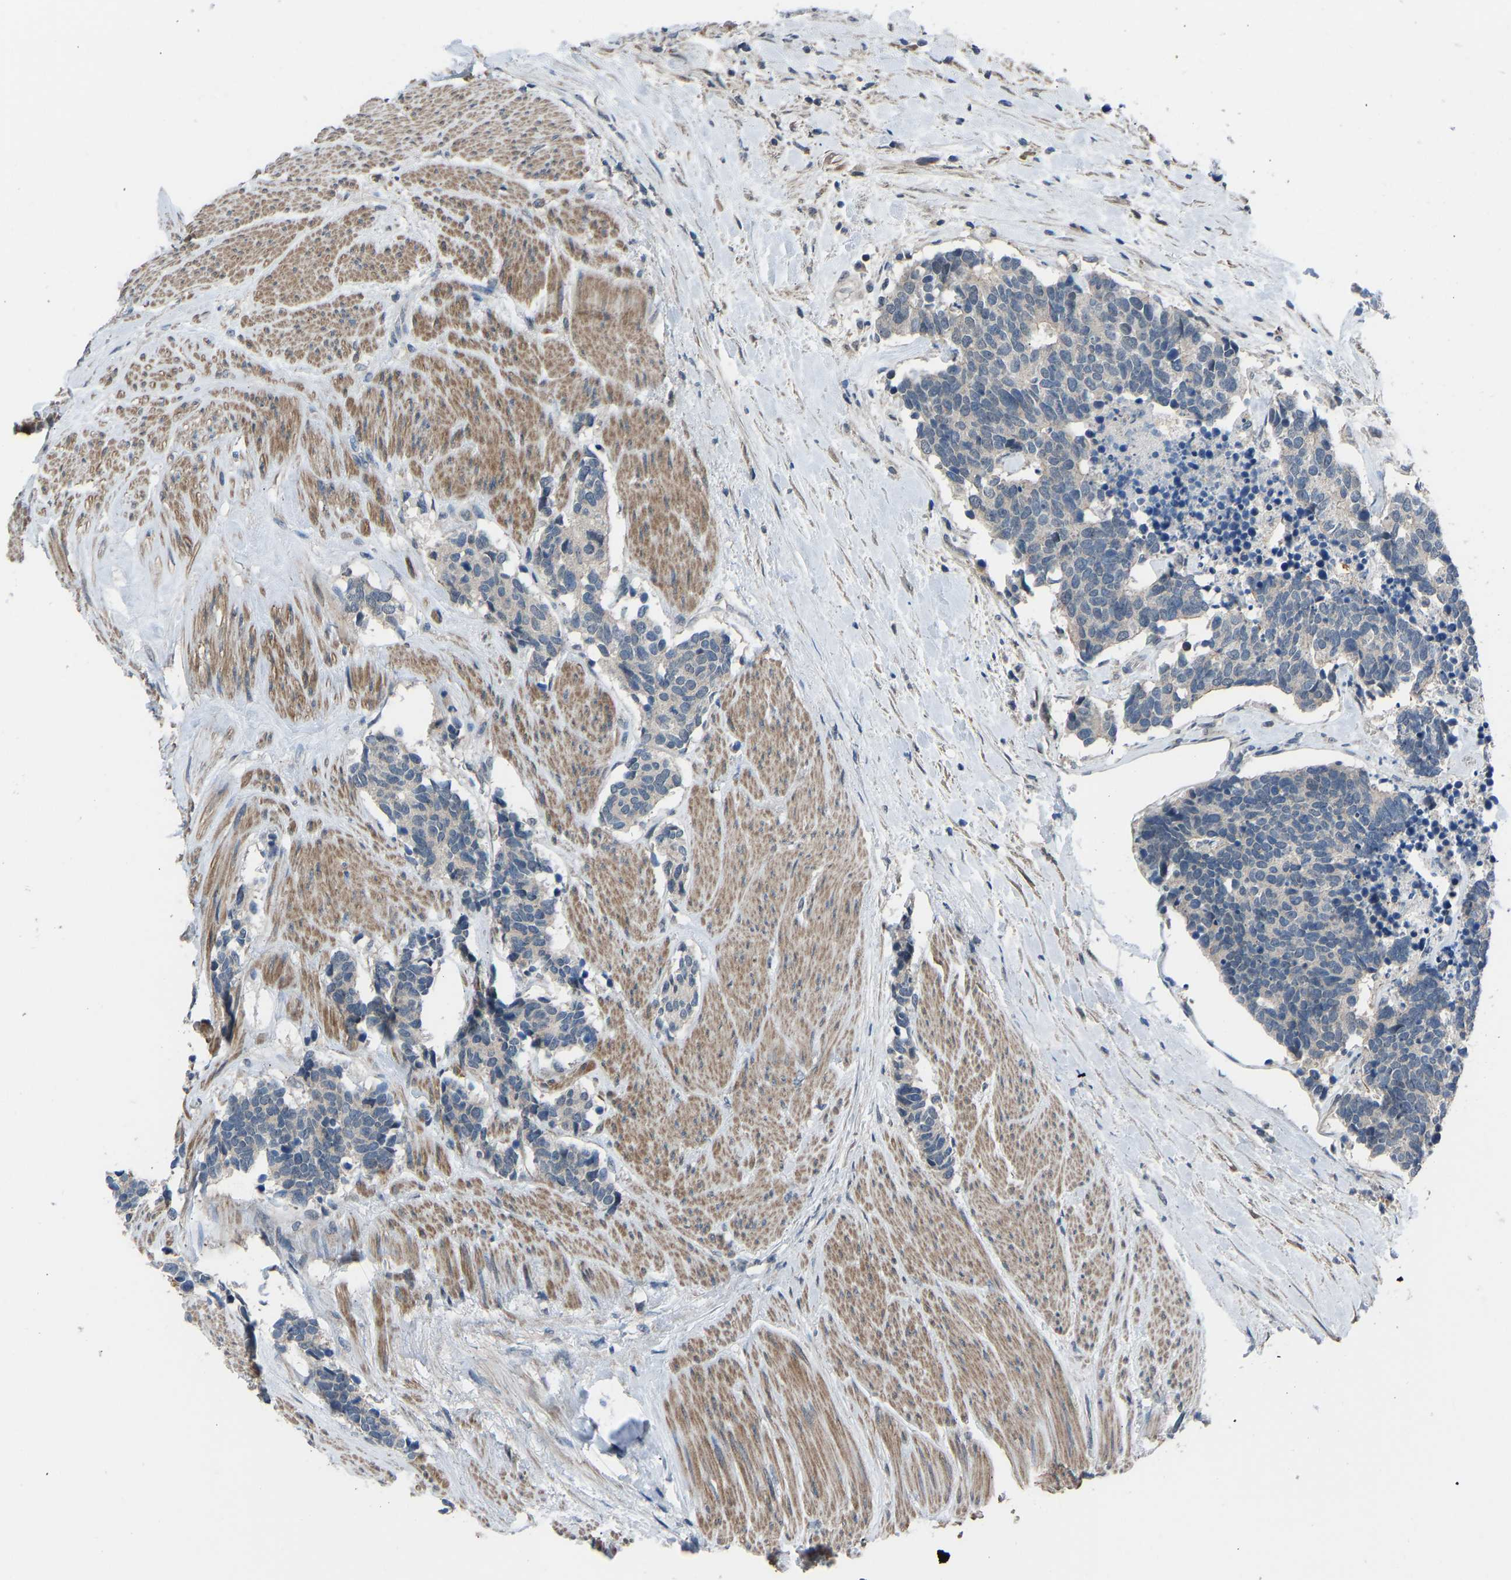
{"staining": {"intensity": "negative", "quantity": "none", "location": "none"}, "tissue": "carcinoid", "cell_type": "Tumor cells", "image_type": "cancer", "snomed": [{"axis": "morphology", "description": "Carcinoma, NOS"}, {"axis": "morphology", "description": "Carcinoid, malignant, NOS"}, {"axis": "topography", "description": "Urinary bladder"}], "caption": "DAB immunohistochemical staining of human carcinoma exhibits no significant expression in tumor cells.", "gene": "CDK2AP1", "patient": {"sex": "male", "age": 57}}